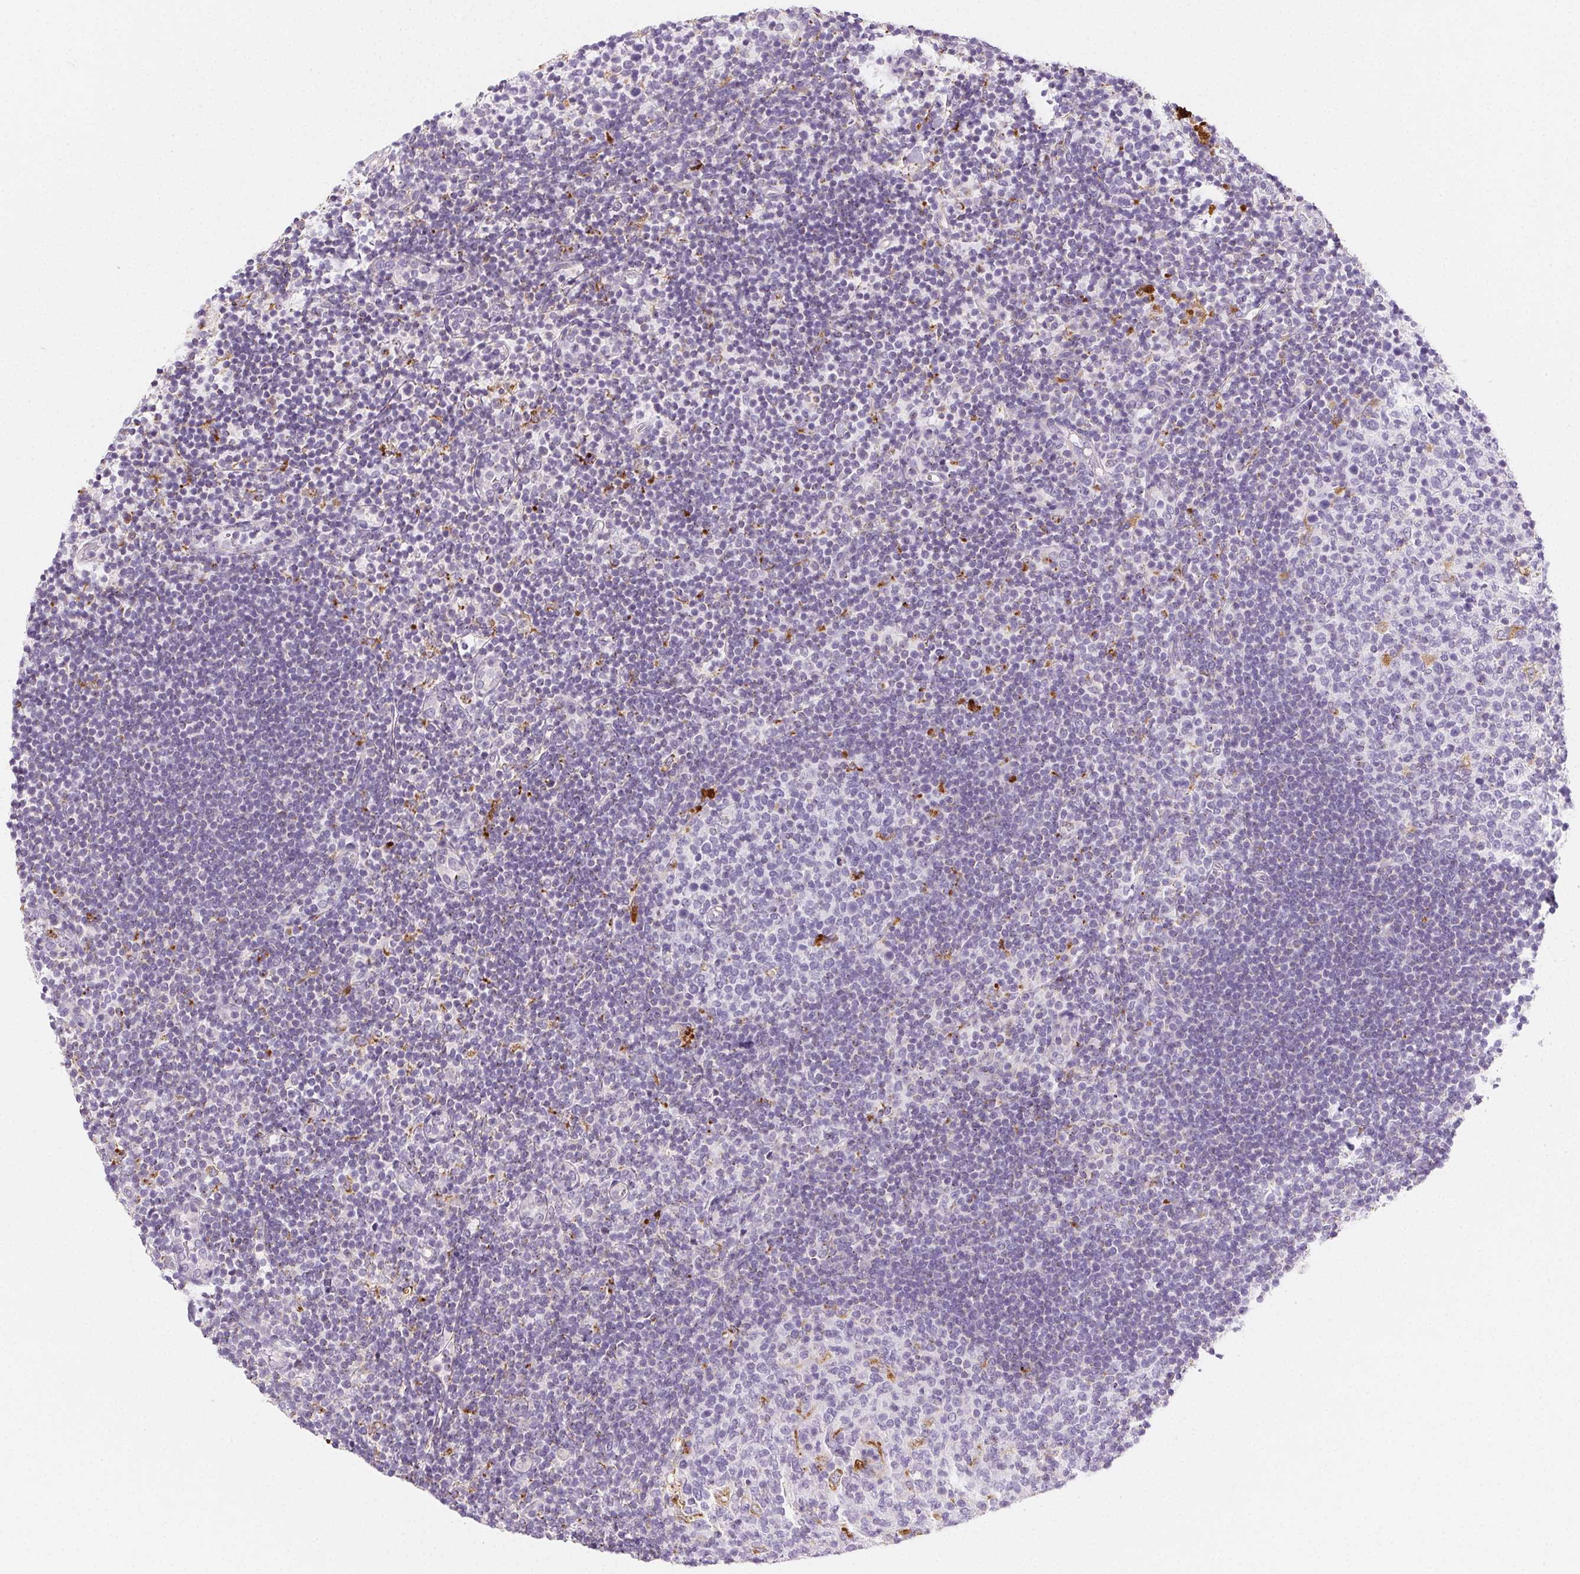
{"staining": {"intensity": "strong", "quantity": "<25%", "location": "cytoplasmic/membranous"}, "tissue": "tonsil", "cell_type": "Germinal center cells", "image_type": "normal", "snomed": [{"axis": "morphology", "description": "Normal tissue, NOS"}, {"axis": "topography", "description": "Tonsil"}], "caption": "Immunohistochemical staining of unremarkable tonsil displays <25% levels of strong cytoplasmic/membranous protein staining in approximately <25% of germinal center cells. (IHC, brightfield microscopy, high magnification).", "gene": "LIPA", "patient": {"sex": "female", "age": 10}}